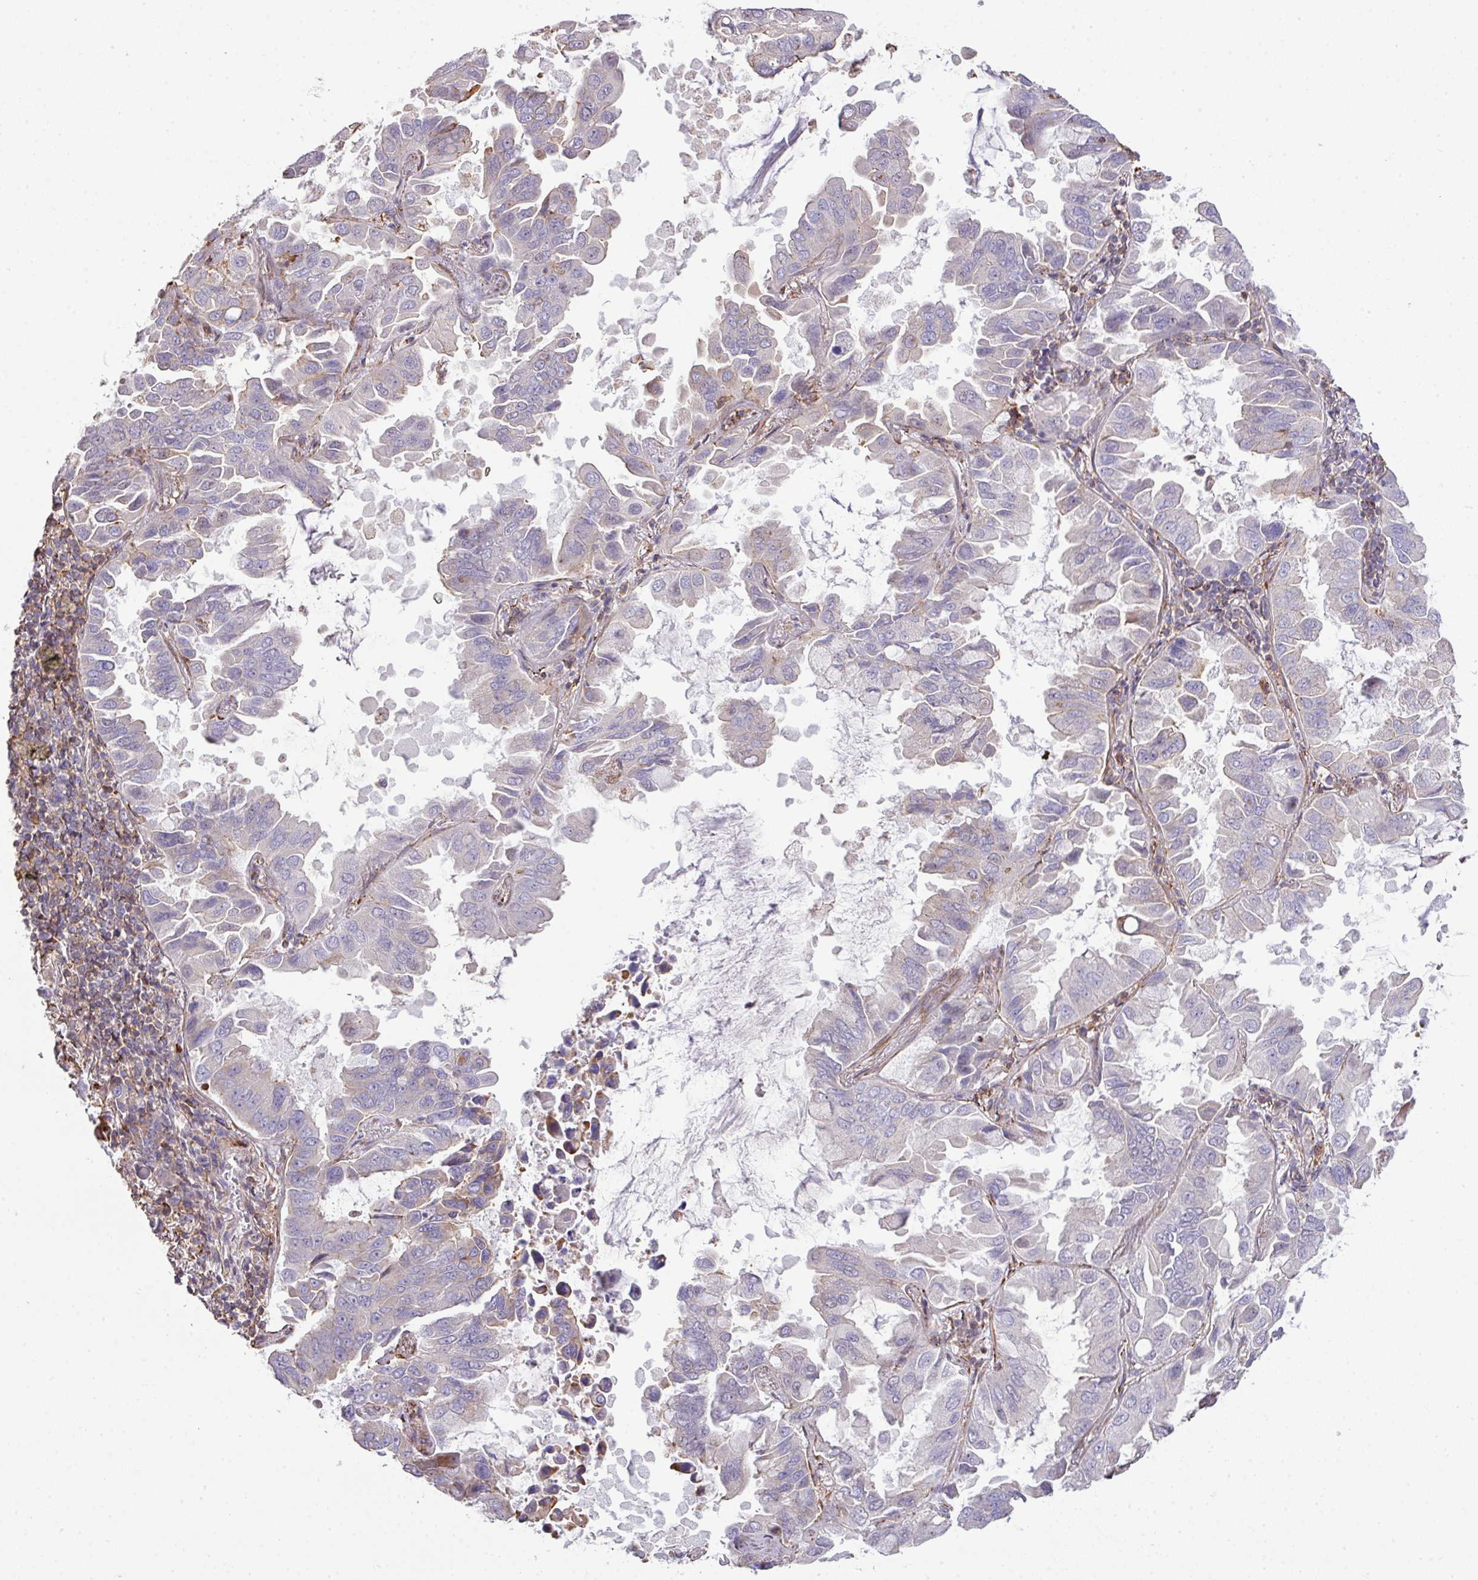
{"staining": {"intensity": "negative", "quantity": "none", "location": "none"}, "tissue": "lung cancer", "cell_type": "Tumor cells", "image_type": "cancer", "snomed": [{"axis": "morphology", "description": "Adenocarcinoma, NOS"}, {"axis": "topography", "description": "Lung"}], "caption": "Tumor cells are negative for brown protein staining in adenocarcinoma (lung).", "gene": "LRRC41", "patient": {"sex": "male", "age": 64}}